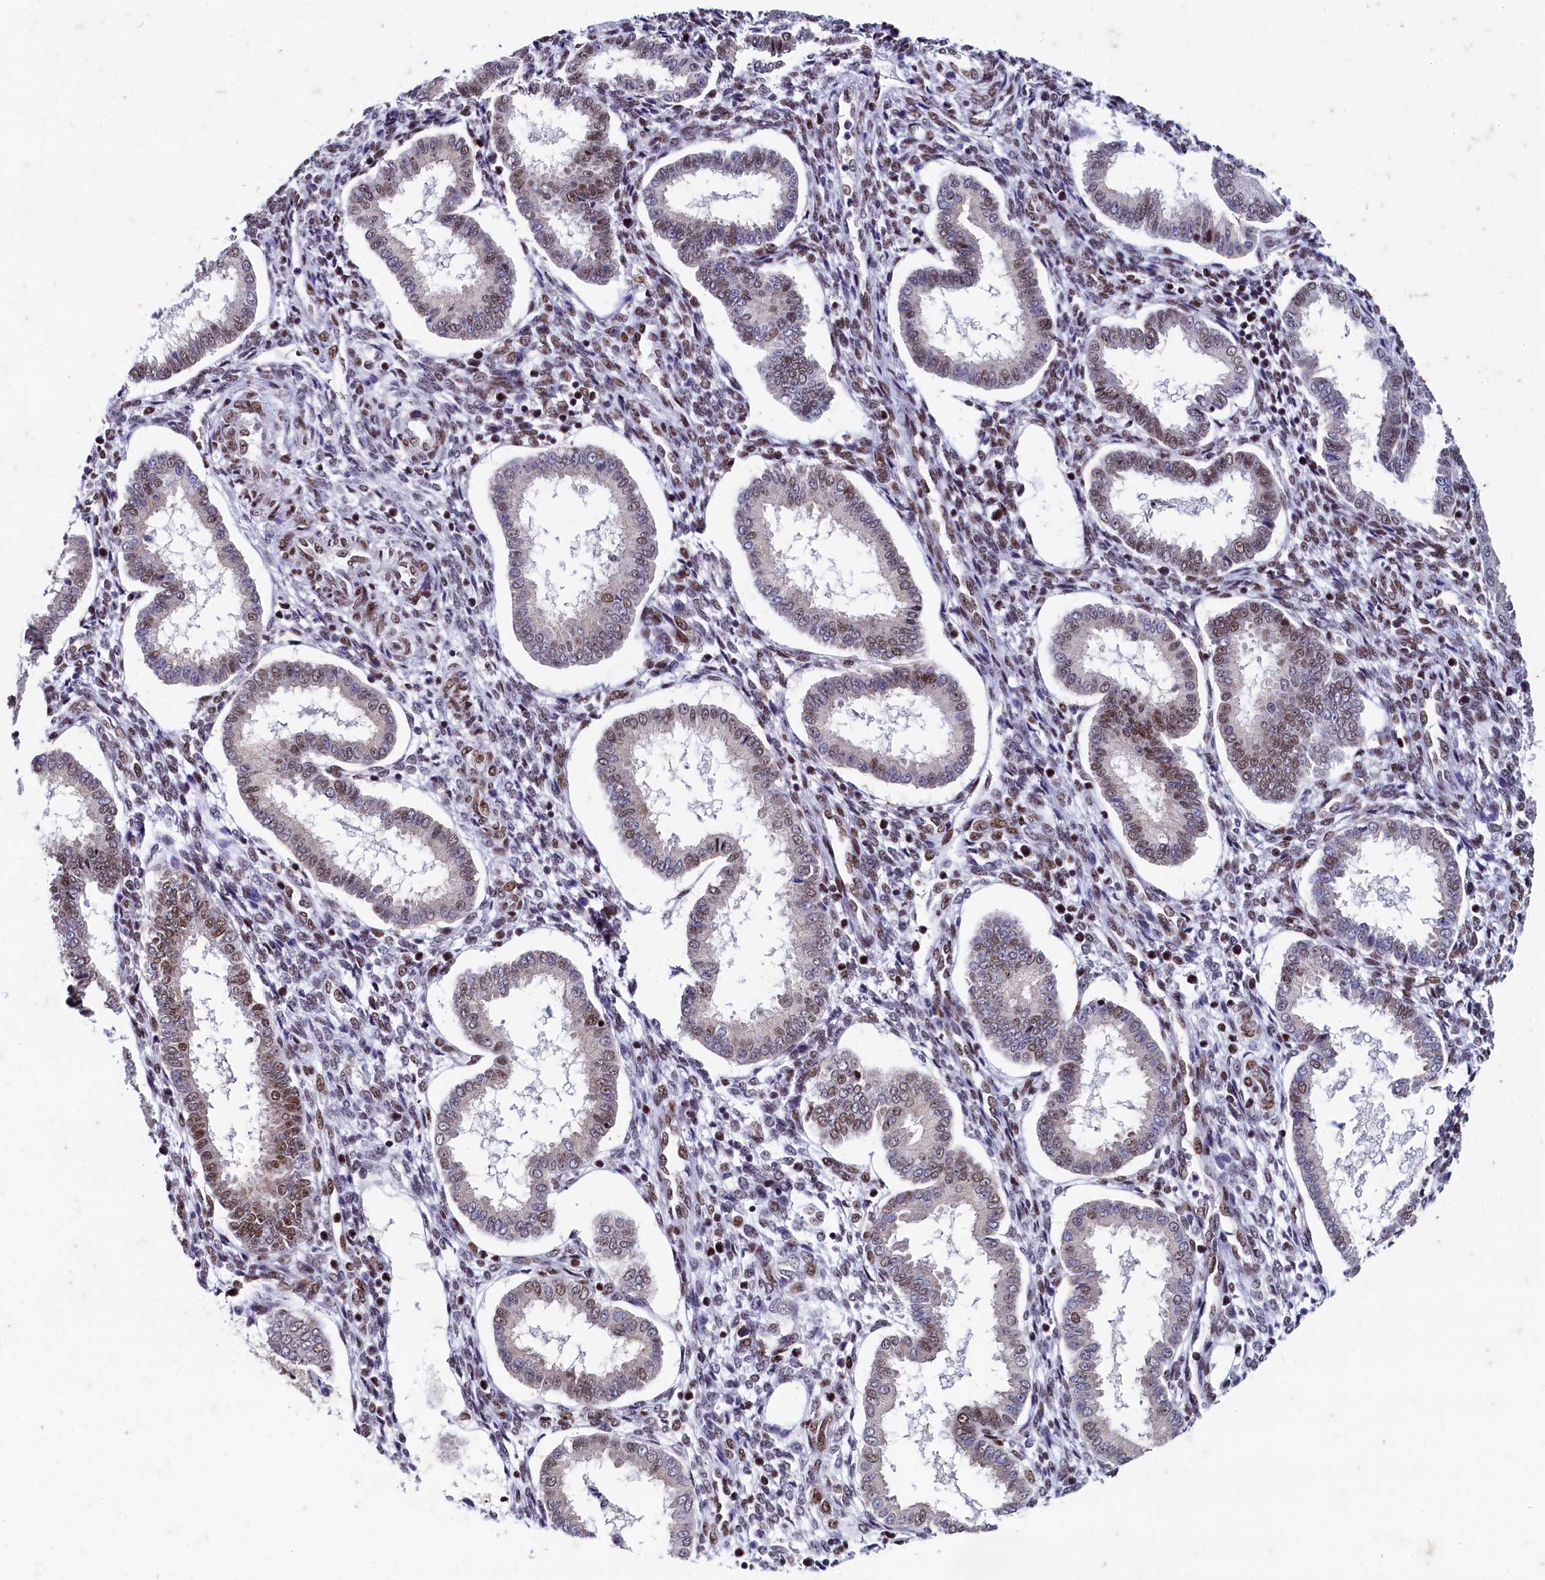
{"staining": {"intensity": "moderate", "quantity": ">75%", "location": "nuclear"}, "tissue": "endometrium", "cell_type": "Cells in endometrial stroma", "image_type": "normal", "snomed": [{"axis": "morphology", "description": "Normal tissue, NOS"}, {"axis": "topography", "description": "Endometrium"}], "caption": "DAB immunohistochemical staining of normal endometrium demonstrates moderate nuclear protein staining in about >75% of cells in endometrial stroma.", "gene": "CPSF7", "patient": {"sex": "female", "age": 24}}